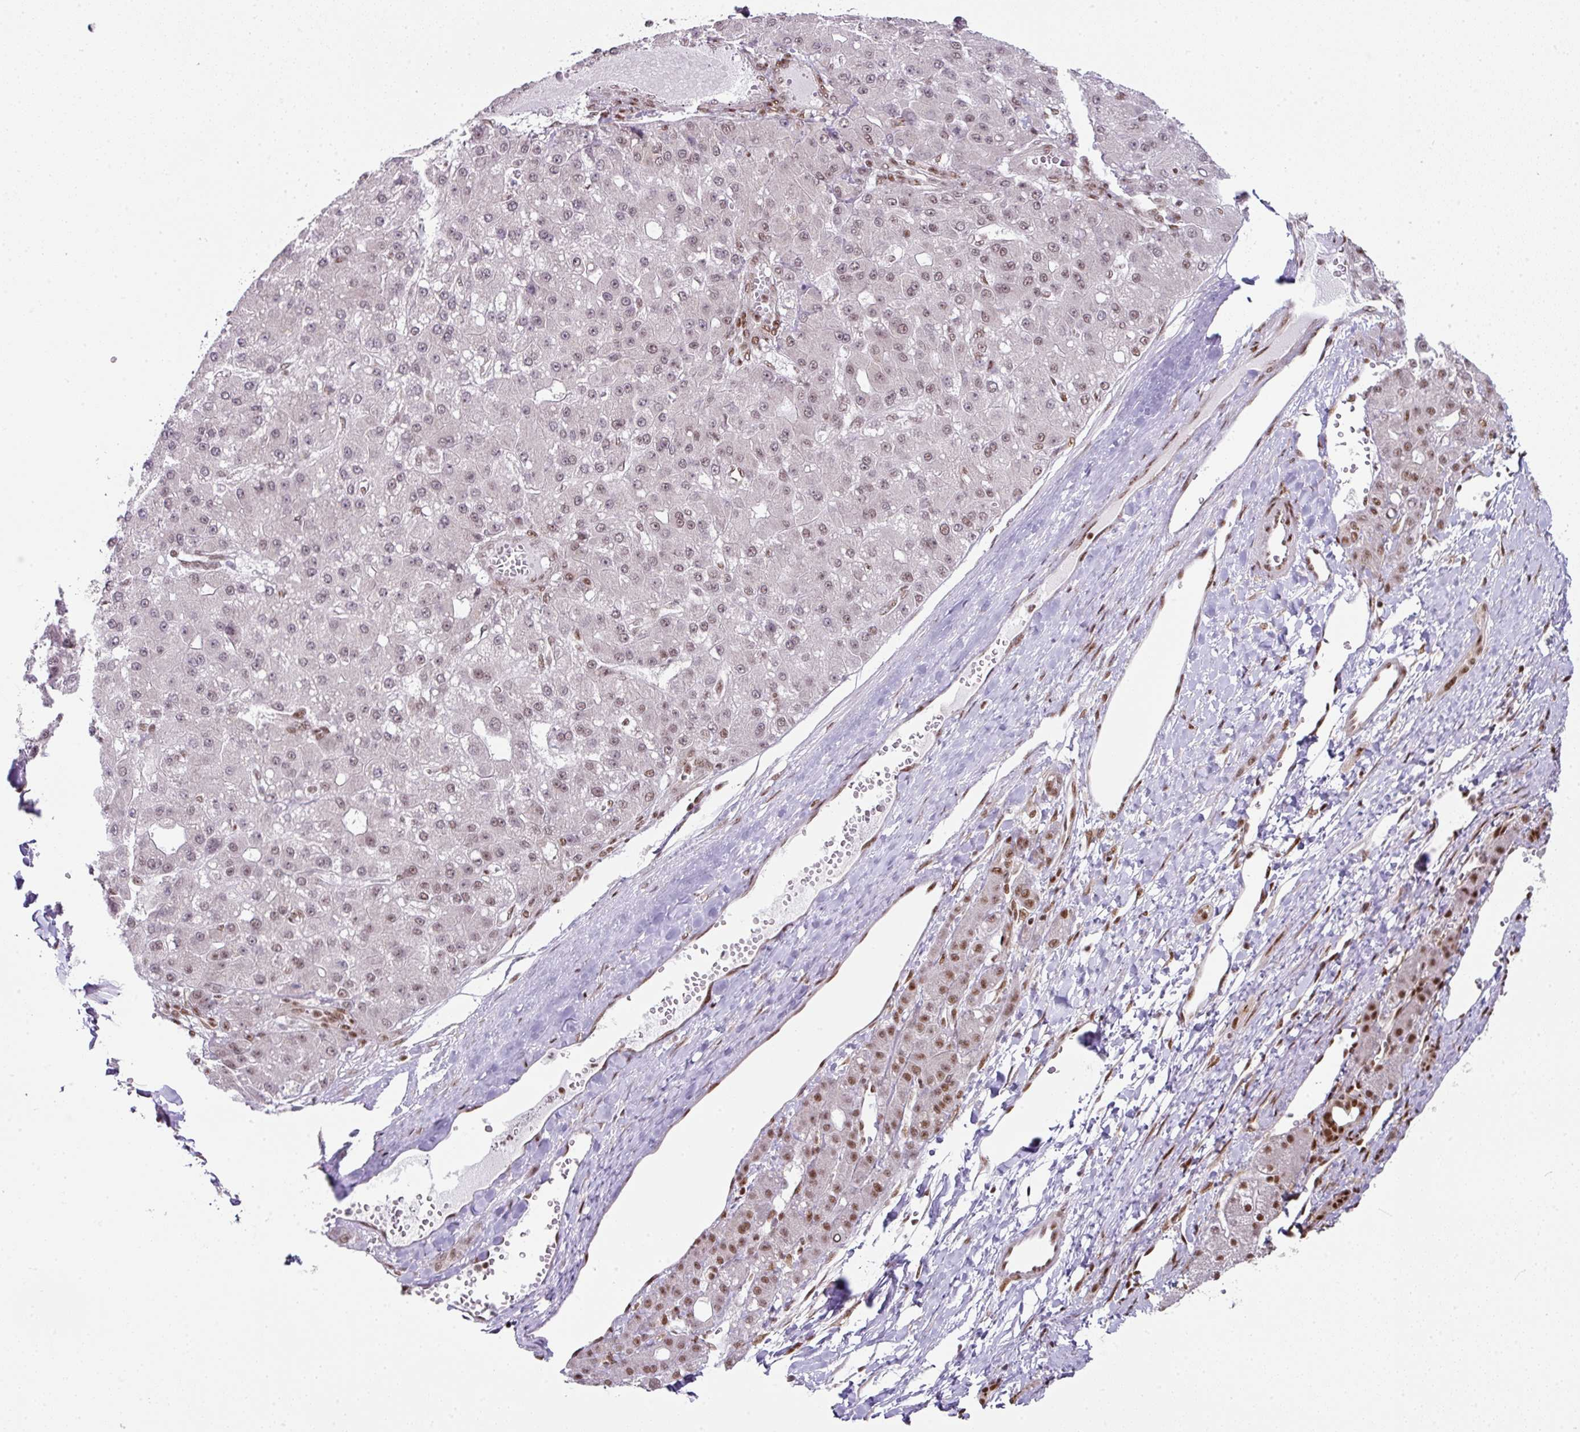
{"staining": {"intensity": "moderate", "quantity": "25%-75%", "location": "nuclear"}, "tissue": "liver cancer", "cell_type": "Tumor cells", "image_type": "cancer", "snomed": [{"axis": "morphology", "description": "Carcinoma, Hepatocellular, NOS"}, {"axis": "topography", "description": "Liver"}], "caption": "Liver hepatocellular carcinoma stained with a brown dye shows moderate nuclear positive staining in approximately 25%-75% of tumor cells.", "gene": "NFYA", "patient": {"sex": "male", "age": 67}}